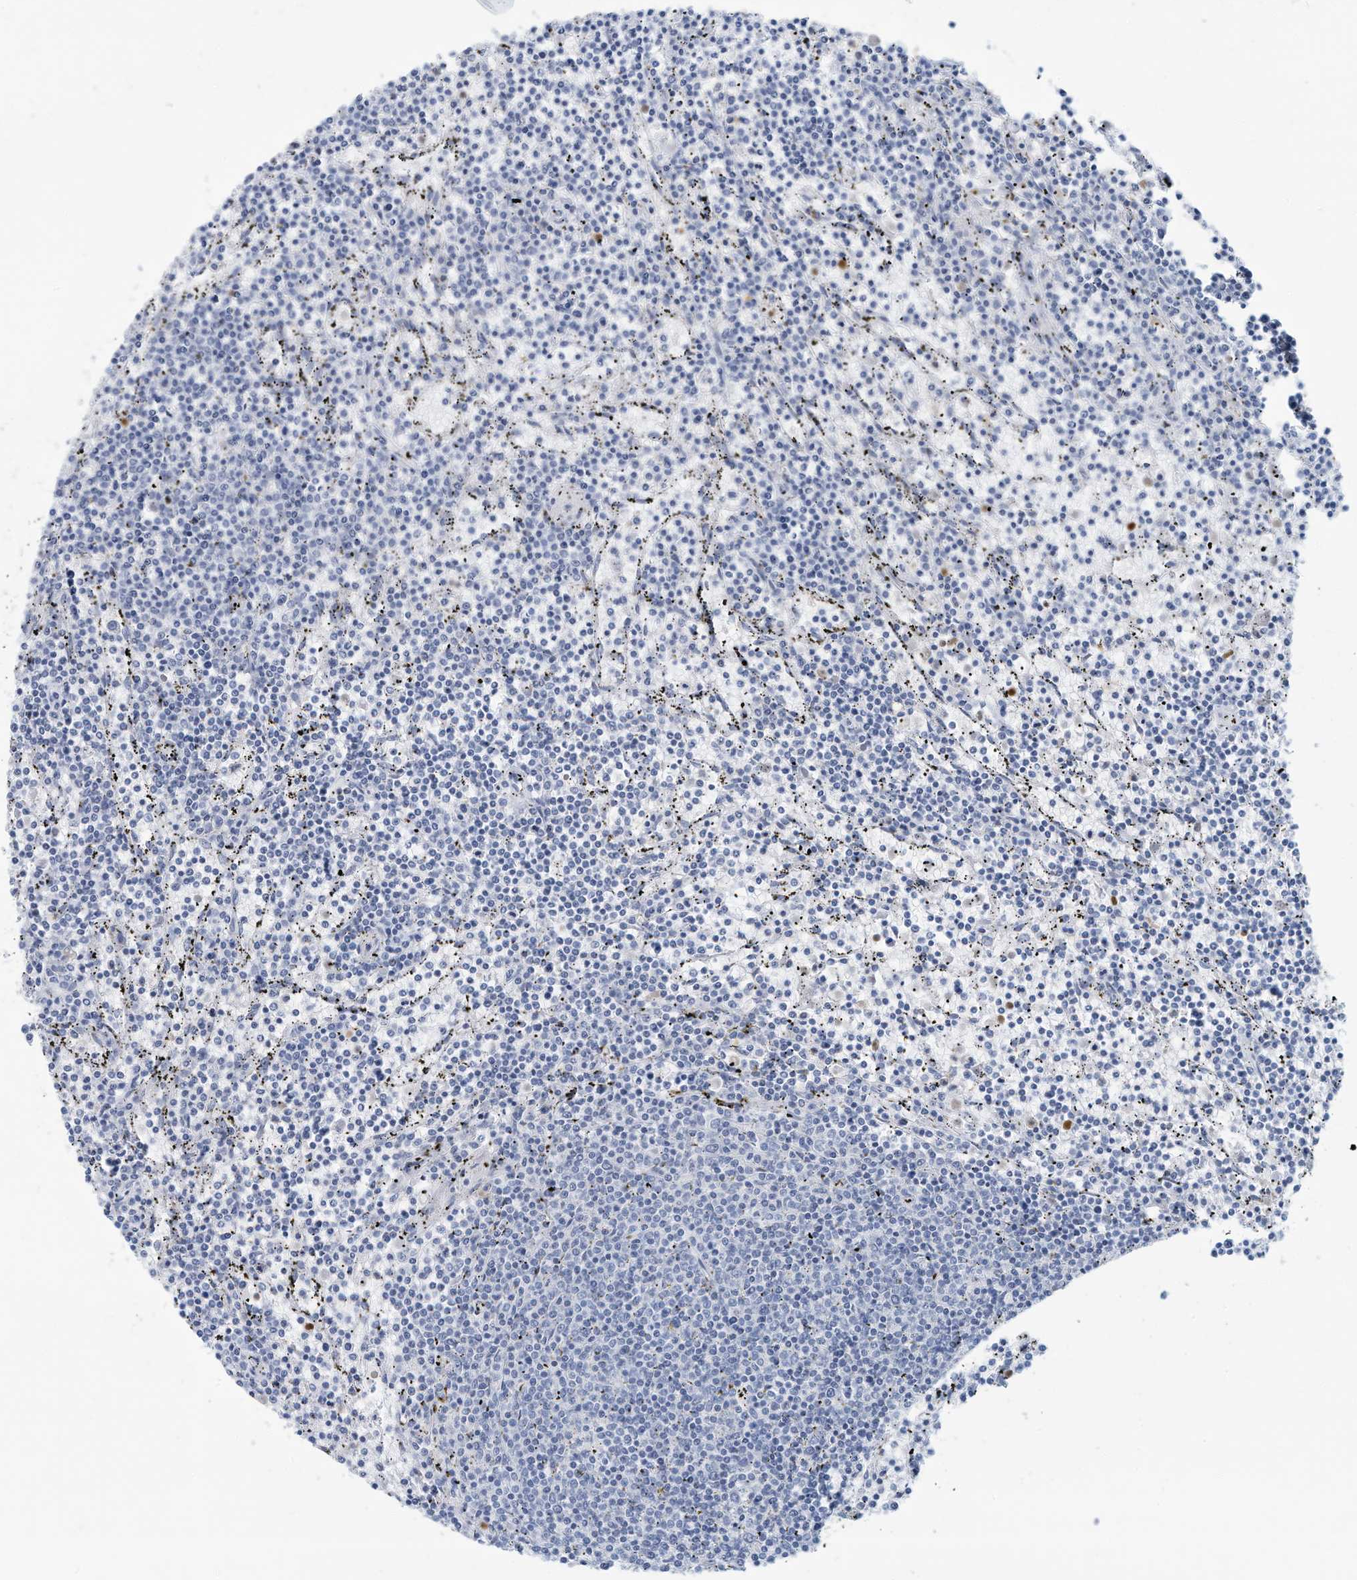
{"staining": {"intensity": "negative", "quantity": "none", "location": "none"}, "tissue": "lymphoma", "cell_type": "Tumor cells", "image_type": "cancer", "snomed": [{"axis": "morphology", "description": "Malignant lymphoma, non-Hodgkin's type, Low grade"}, {"axis": "topography", "description": "Spleen"}], "caption": "A high-resolution image shows immunohistochemistry staining of lymphoma, which exhibits no significant staining in tumor cells.", "gene": "ERI2", "patient": {"sex": "female", "age": 50}}